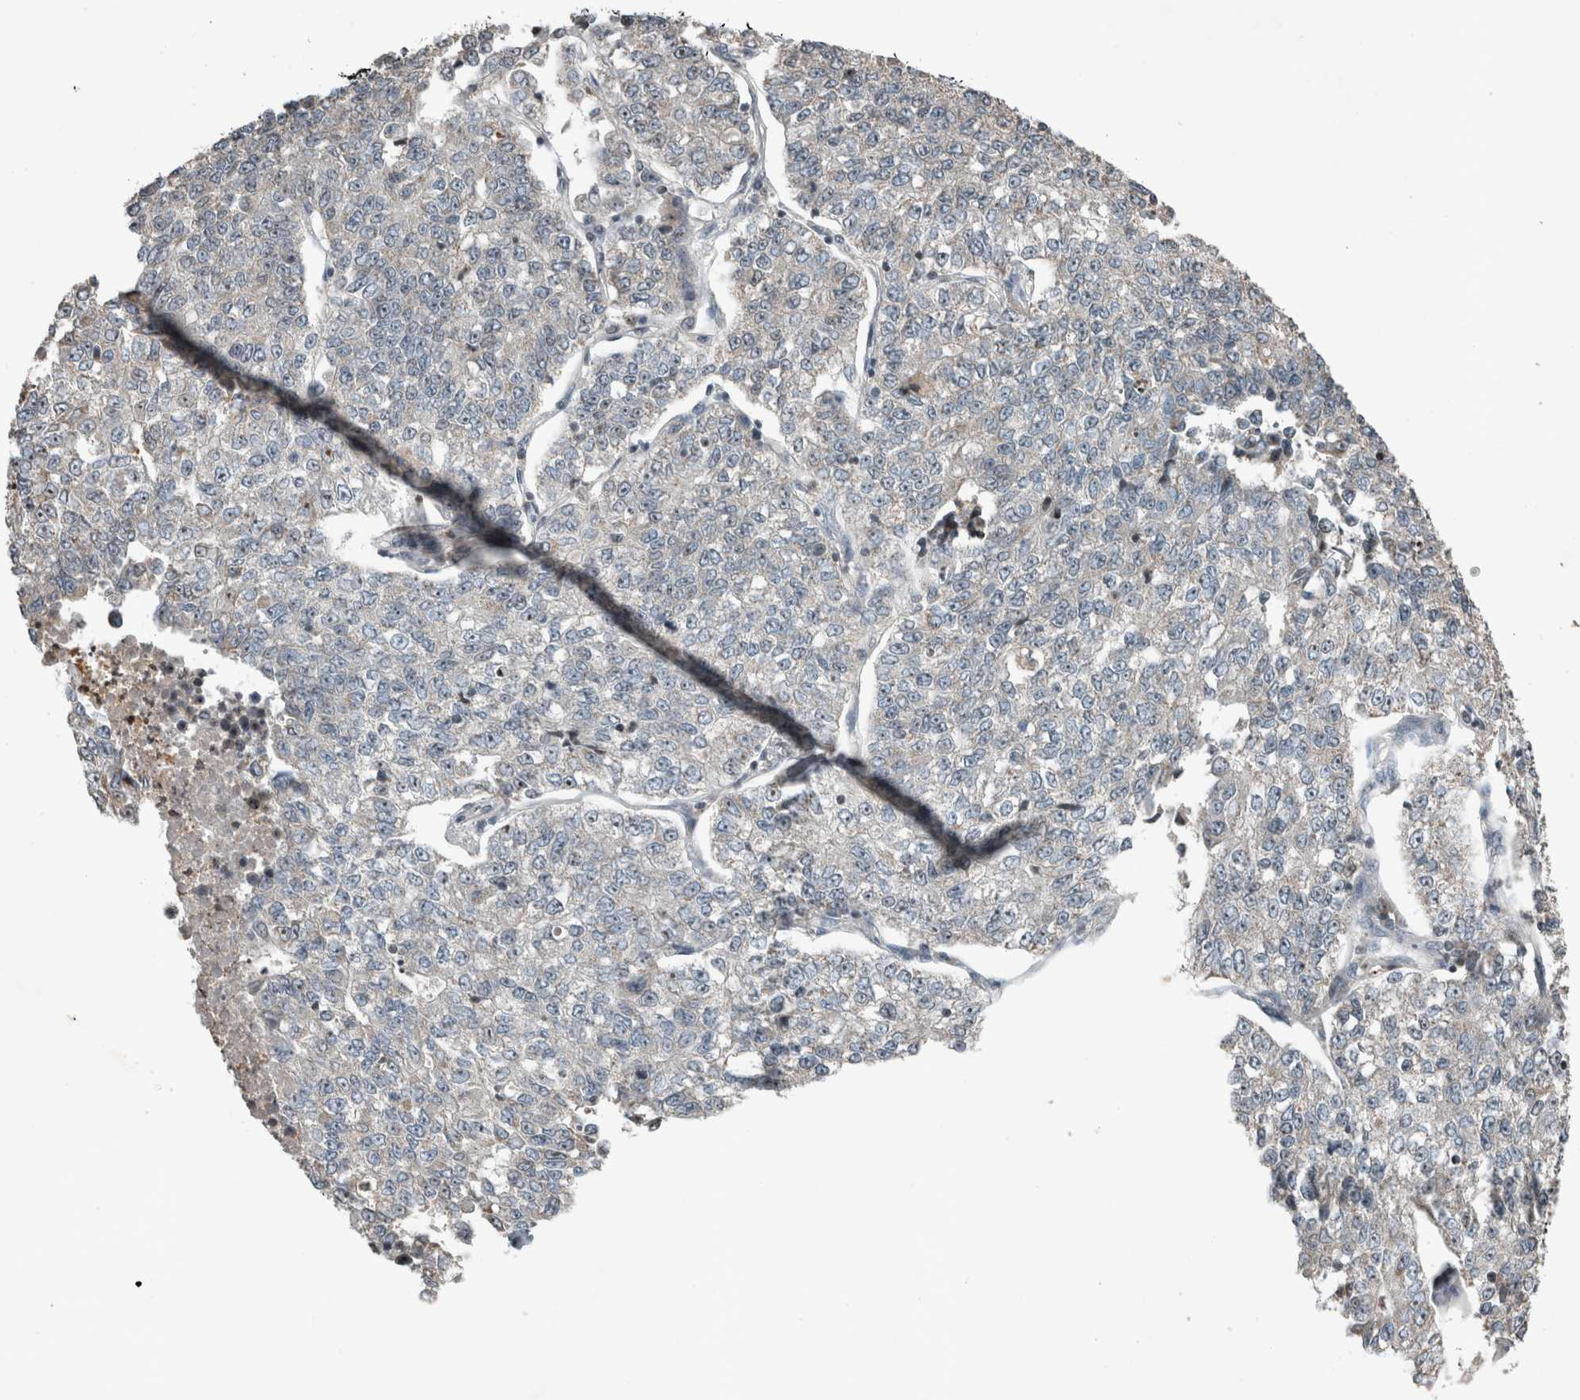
{"staining": {"intensity": "negative", "quantity": "none", "location": "none"}, "tissue": "lung cancer", "cell_type": "Tumor cells", "image_type": "cancer", "snomed": [{"axis": "morphology", "description": "Adenocarcinoma, NOS"}, {"axis": "topography", "description": "Lung"}], "caption": "Tumor cells show no significant staining in lung adenocarcinoma.", "gene": "RPF1", "patient": {"sex": "male", "age": 49}}